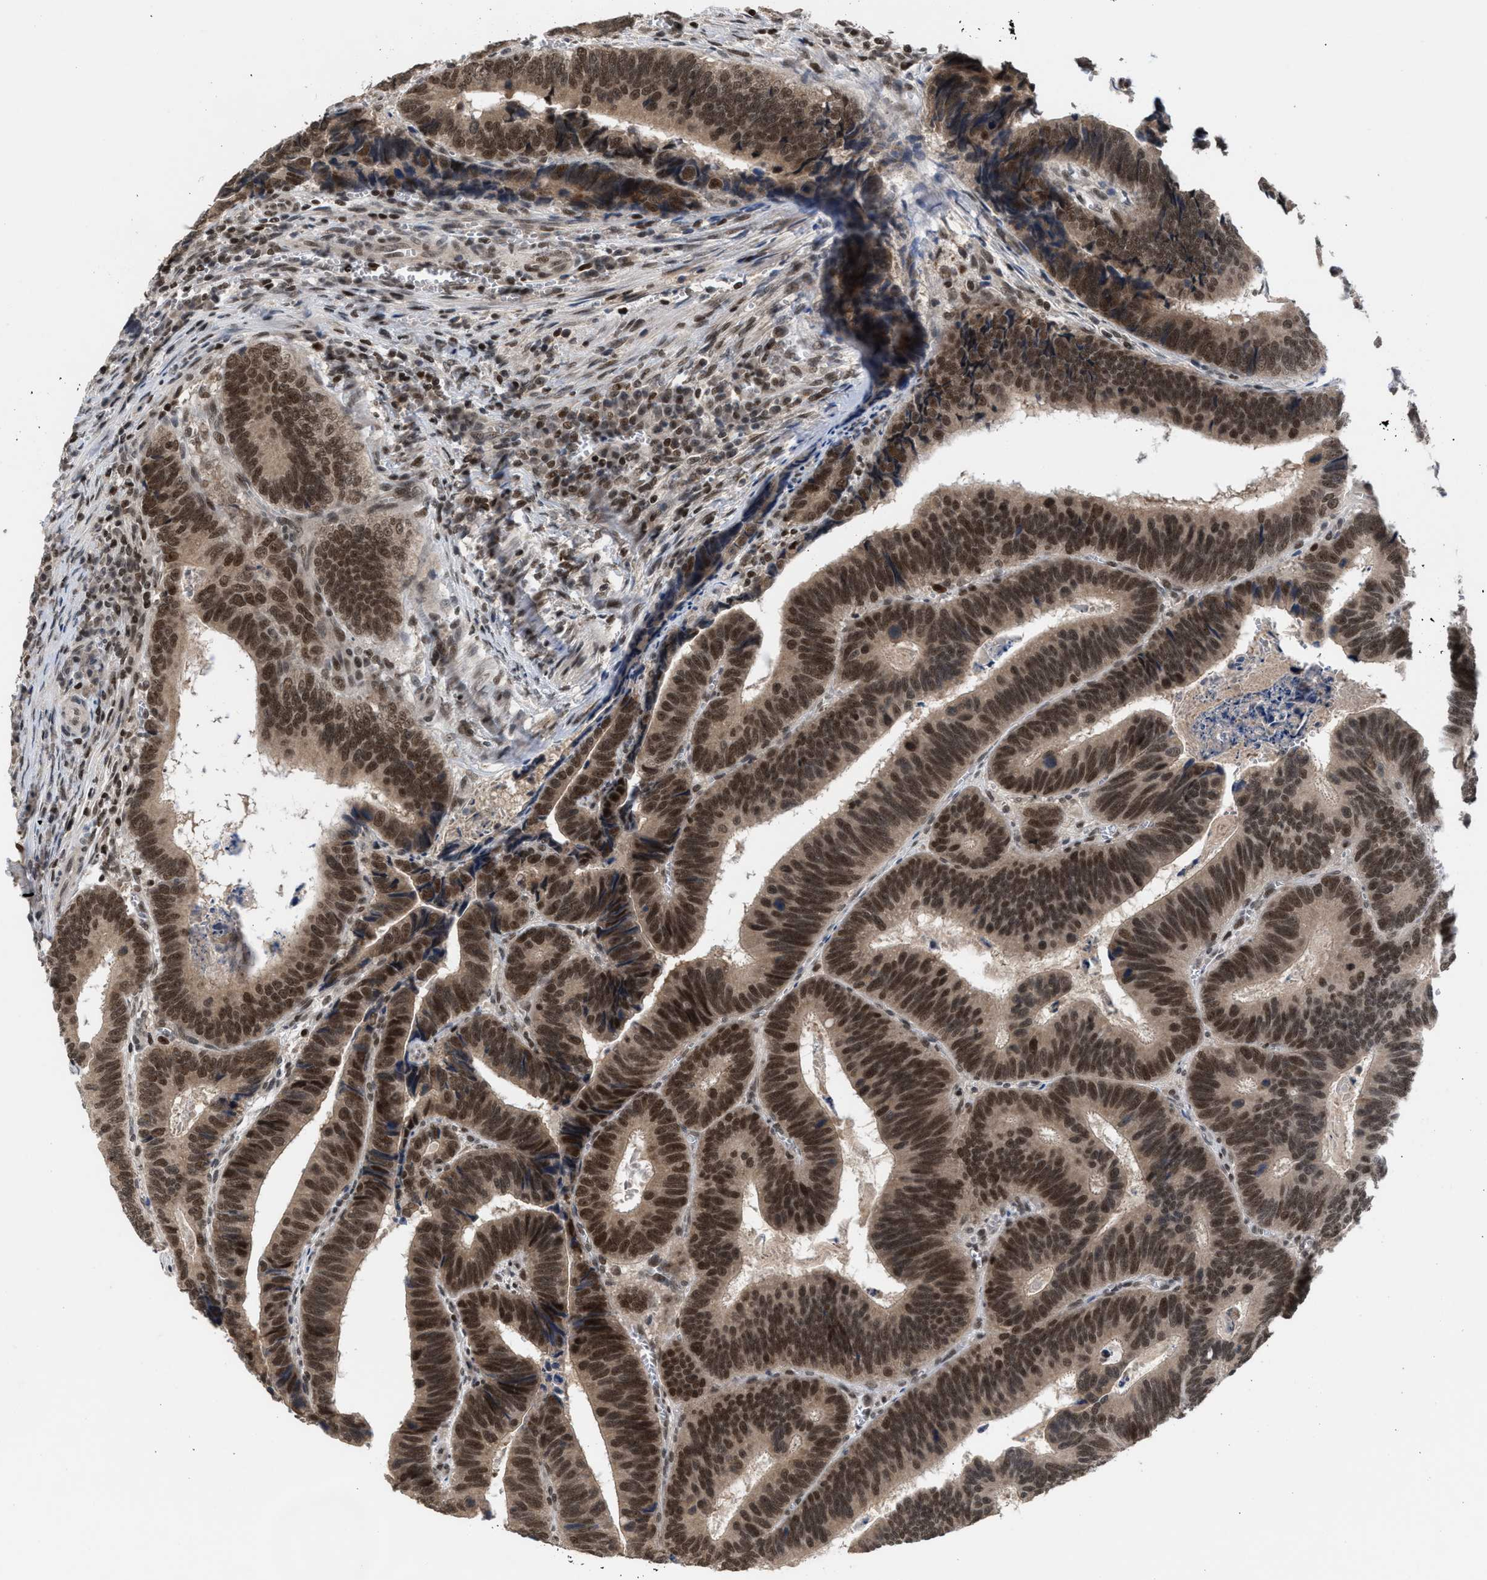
{"staining": {"intensity": "moderate", "quantity": ">75%", "location": "cytoplasmic/membranous,nuclear"}, "tissue": "colorectal cancer", "cell_type": "Tumor cells", "image_type": "cancer", "snomed": [{"axis": "morphology", "description": "Inflammation, NOS"}, {"axis": "morphology", "description": "Adenocarcinoma, NOS"}, {"axis": "topography", "description": "Colon"}], "caption": "Colorectal adenocarcinoma stained with a brown dye shows moderate cytoplasmic/membranous and nuclear positive staining in approximately >75% of tumor cells.", "gene": "C9orf78", "patient": {"sex": "male", "age": 72}}